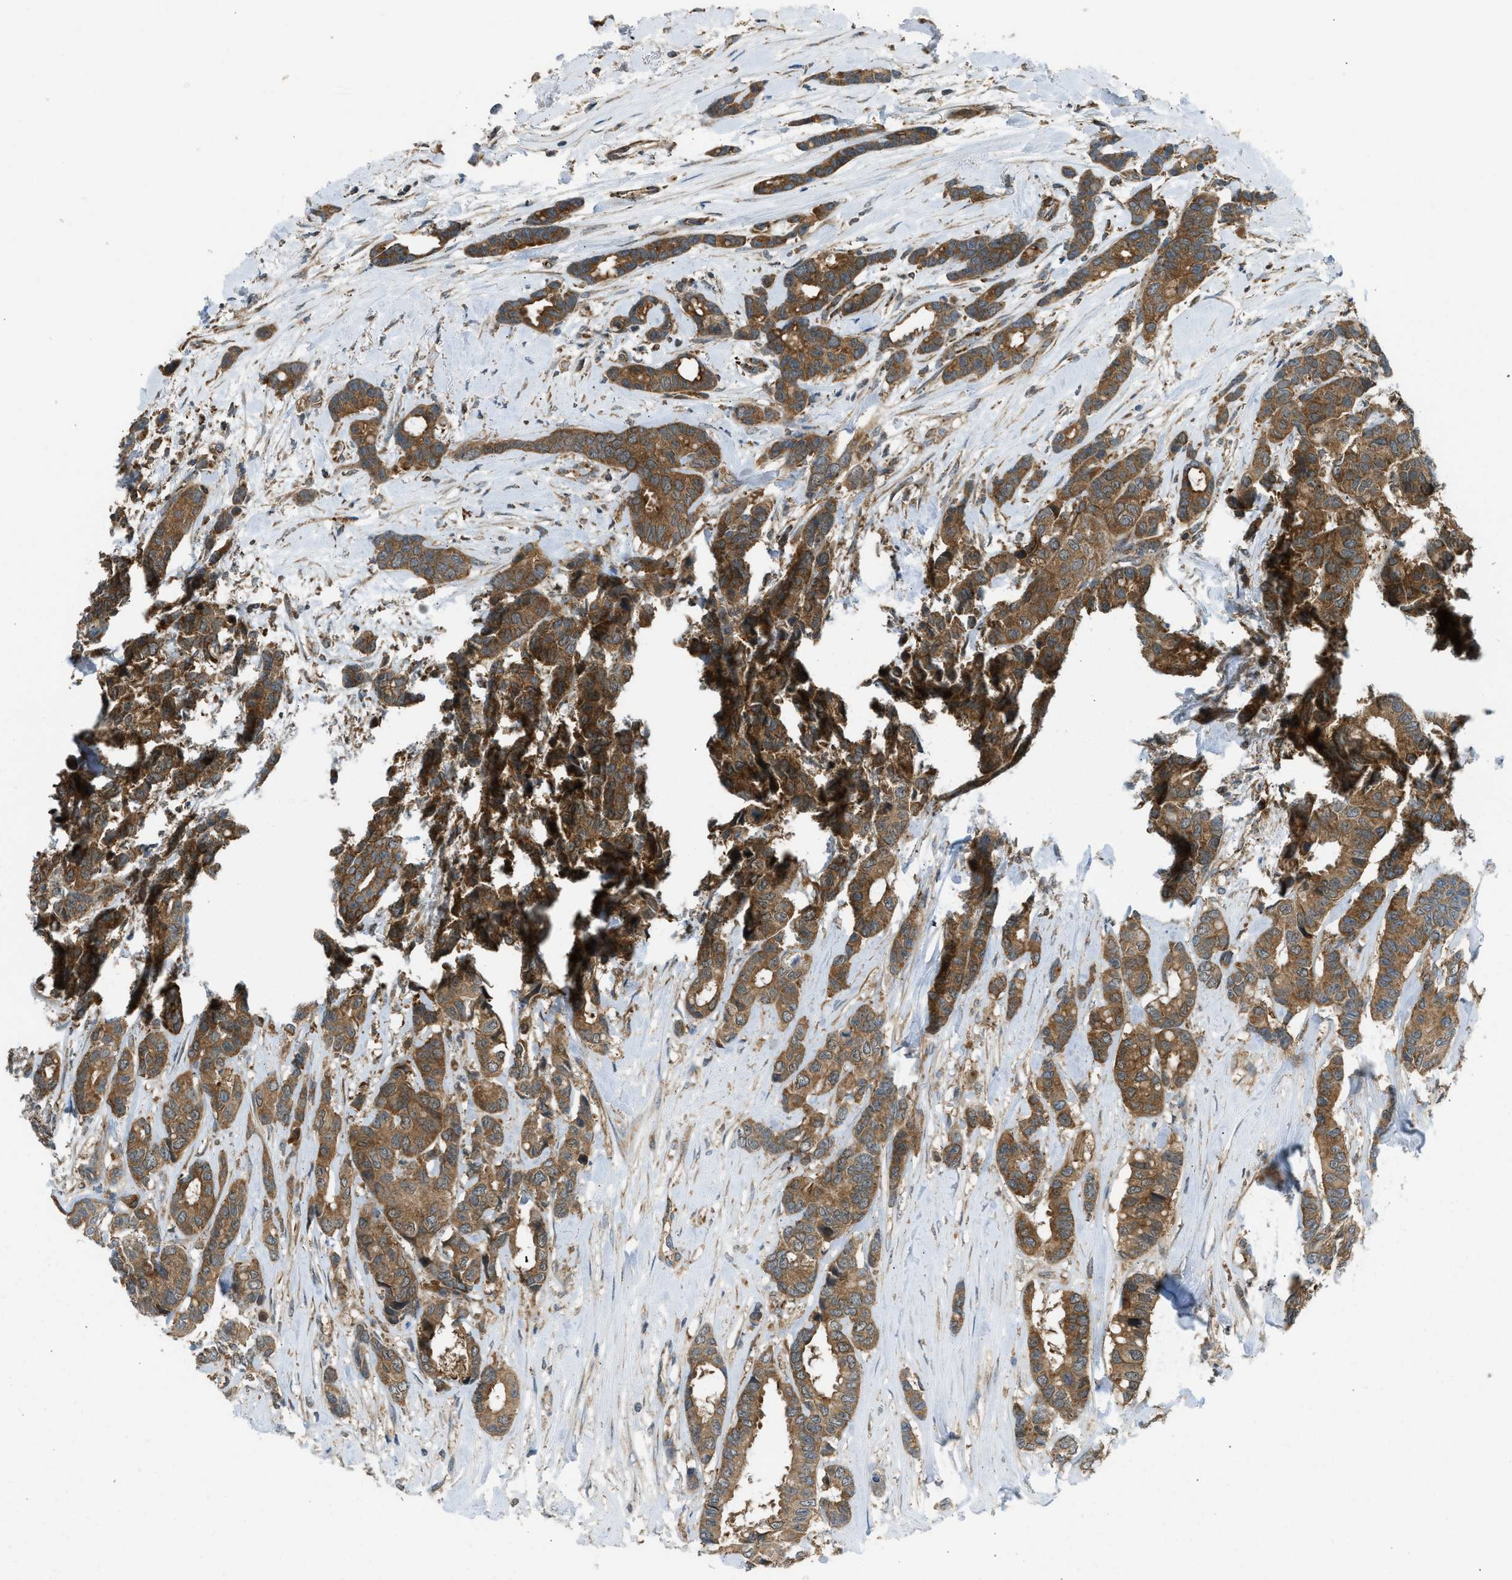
{"staining": {"intensity": "moderate", "quantity": ">75%", "location": "cytoplasmic/membranous"}, "tissue": "breast cancer", "cell_type": "Tumor cells", "image_type": "cancer", "snomed": [{"axis": "morphology", "description": "Duct carcinoma"}, {"axis": "topography", "description": "Breast"}], "caption": "Protein positivity by IHC reveals moderate cytoplasmic/membranous expression in about >75% of tumor cells in breast cancer. Using DAB (3,3'-diaminobenzidine) (brown) and hematoxylin (blue) stains, captured at high magnification using brightfield microscopy.", "gene": "SESN2", "patient": {"sex": "female", "age": 87}}